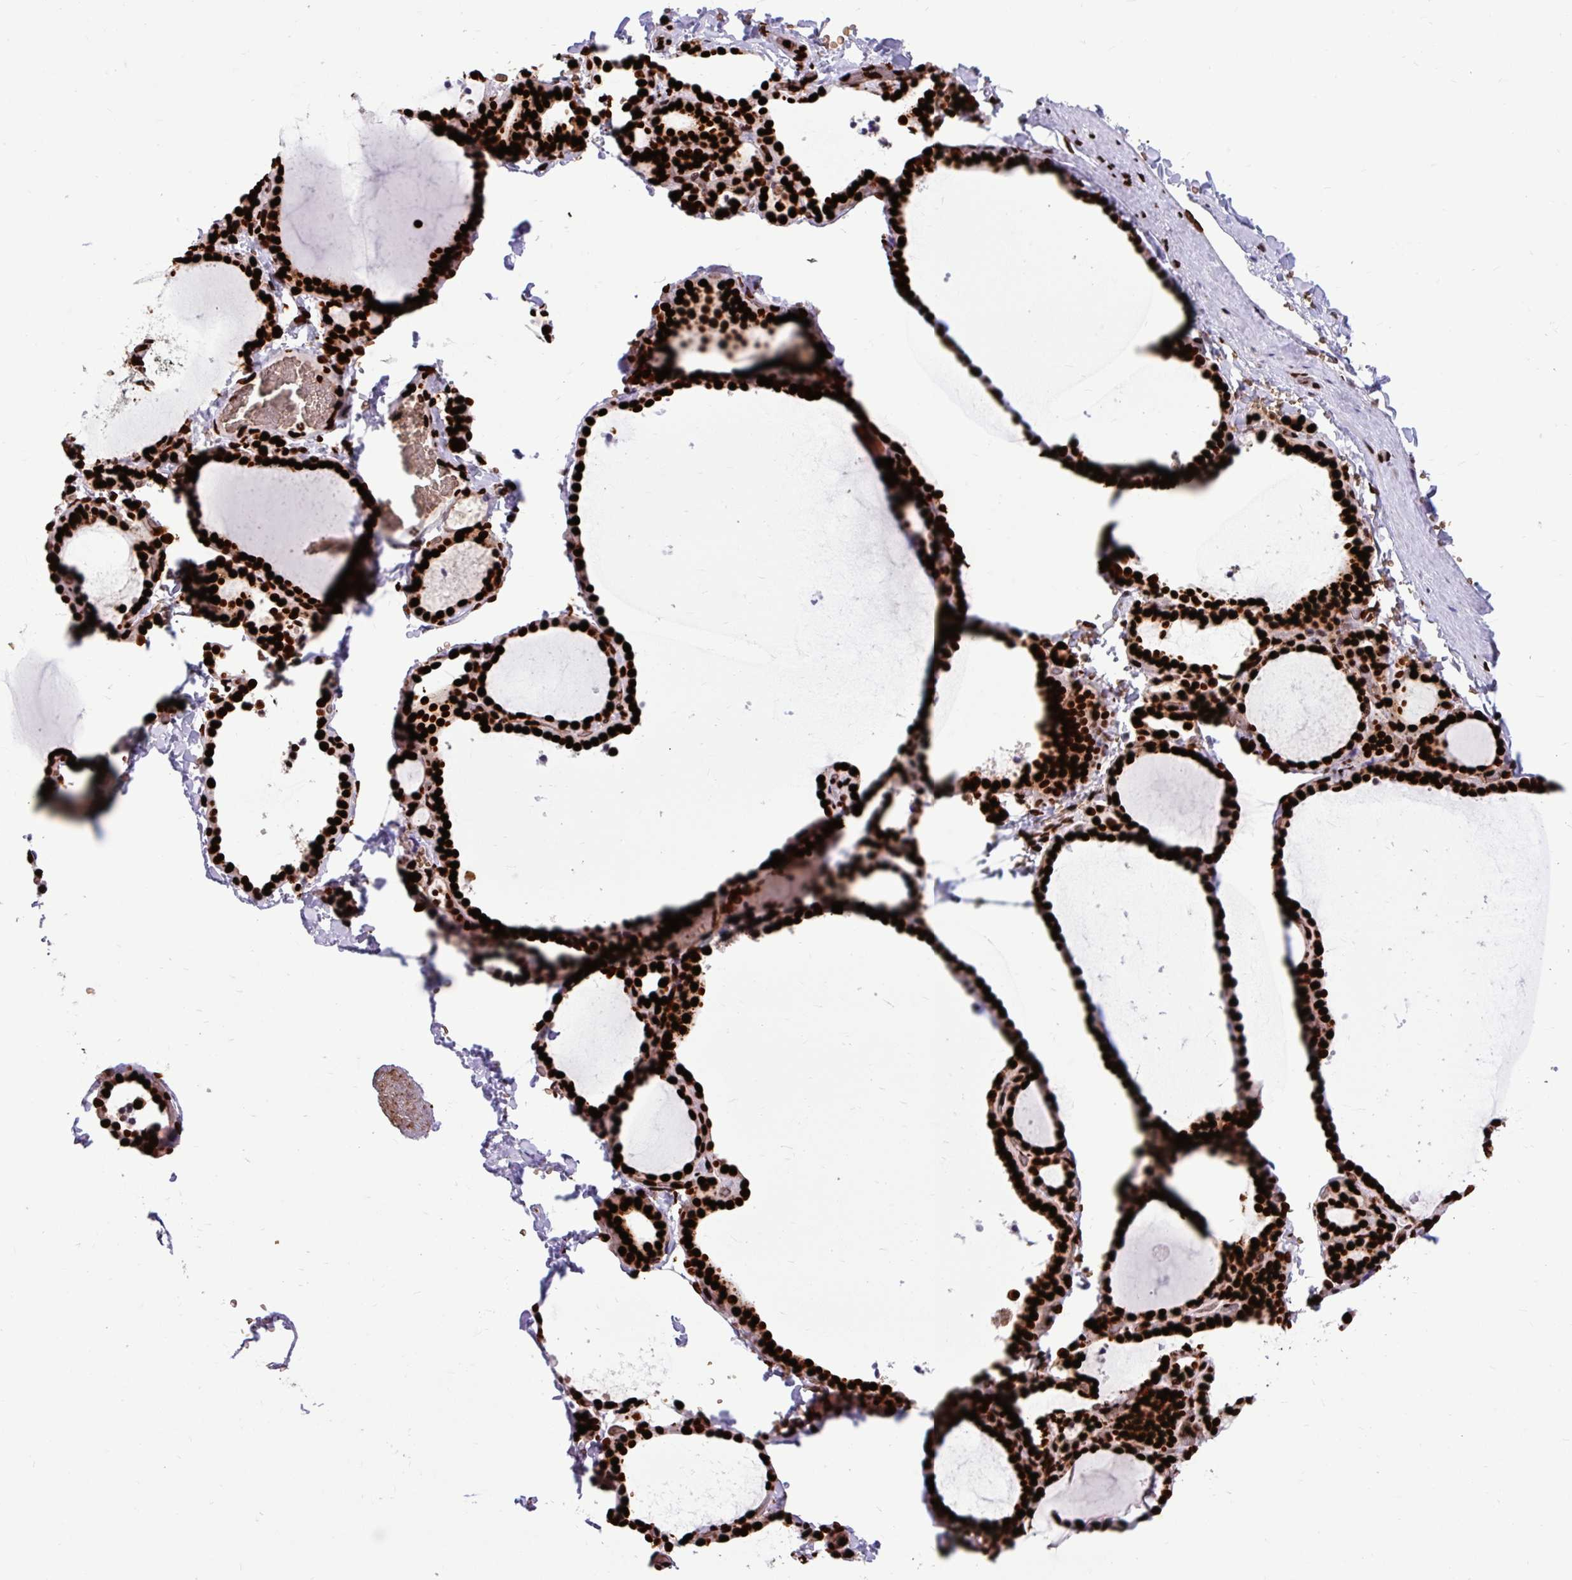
{"staining": {"intensity": "strong", "quantity": ">75%", "location": "nuclear"}, "tissue": "thyroid gland", "cell_type": "Glandular cells", "image_type": "normal", "snomed": [{"axis": "morphology", "description": "Normal tissue, NOS"}, {"axis": "topography", "description": "Thyroid gland"}], "caption": "Immunohistochemistry micrograph of normal thyroid gland: thyroid gland stained using immunohistochemistry (IHC) reveals high levels of strong protein expression localized specifically in the nuclear of glandular cells, appearing as a nuclear brown color.", "gene": "FUS", "patient": {"sex": "female", "age": 22}}